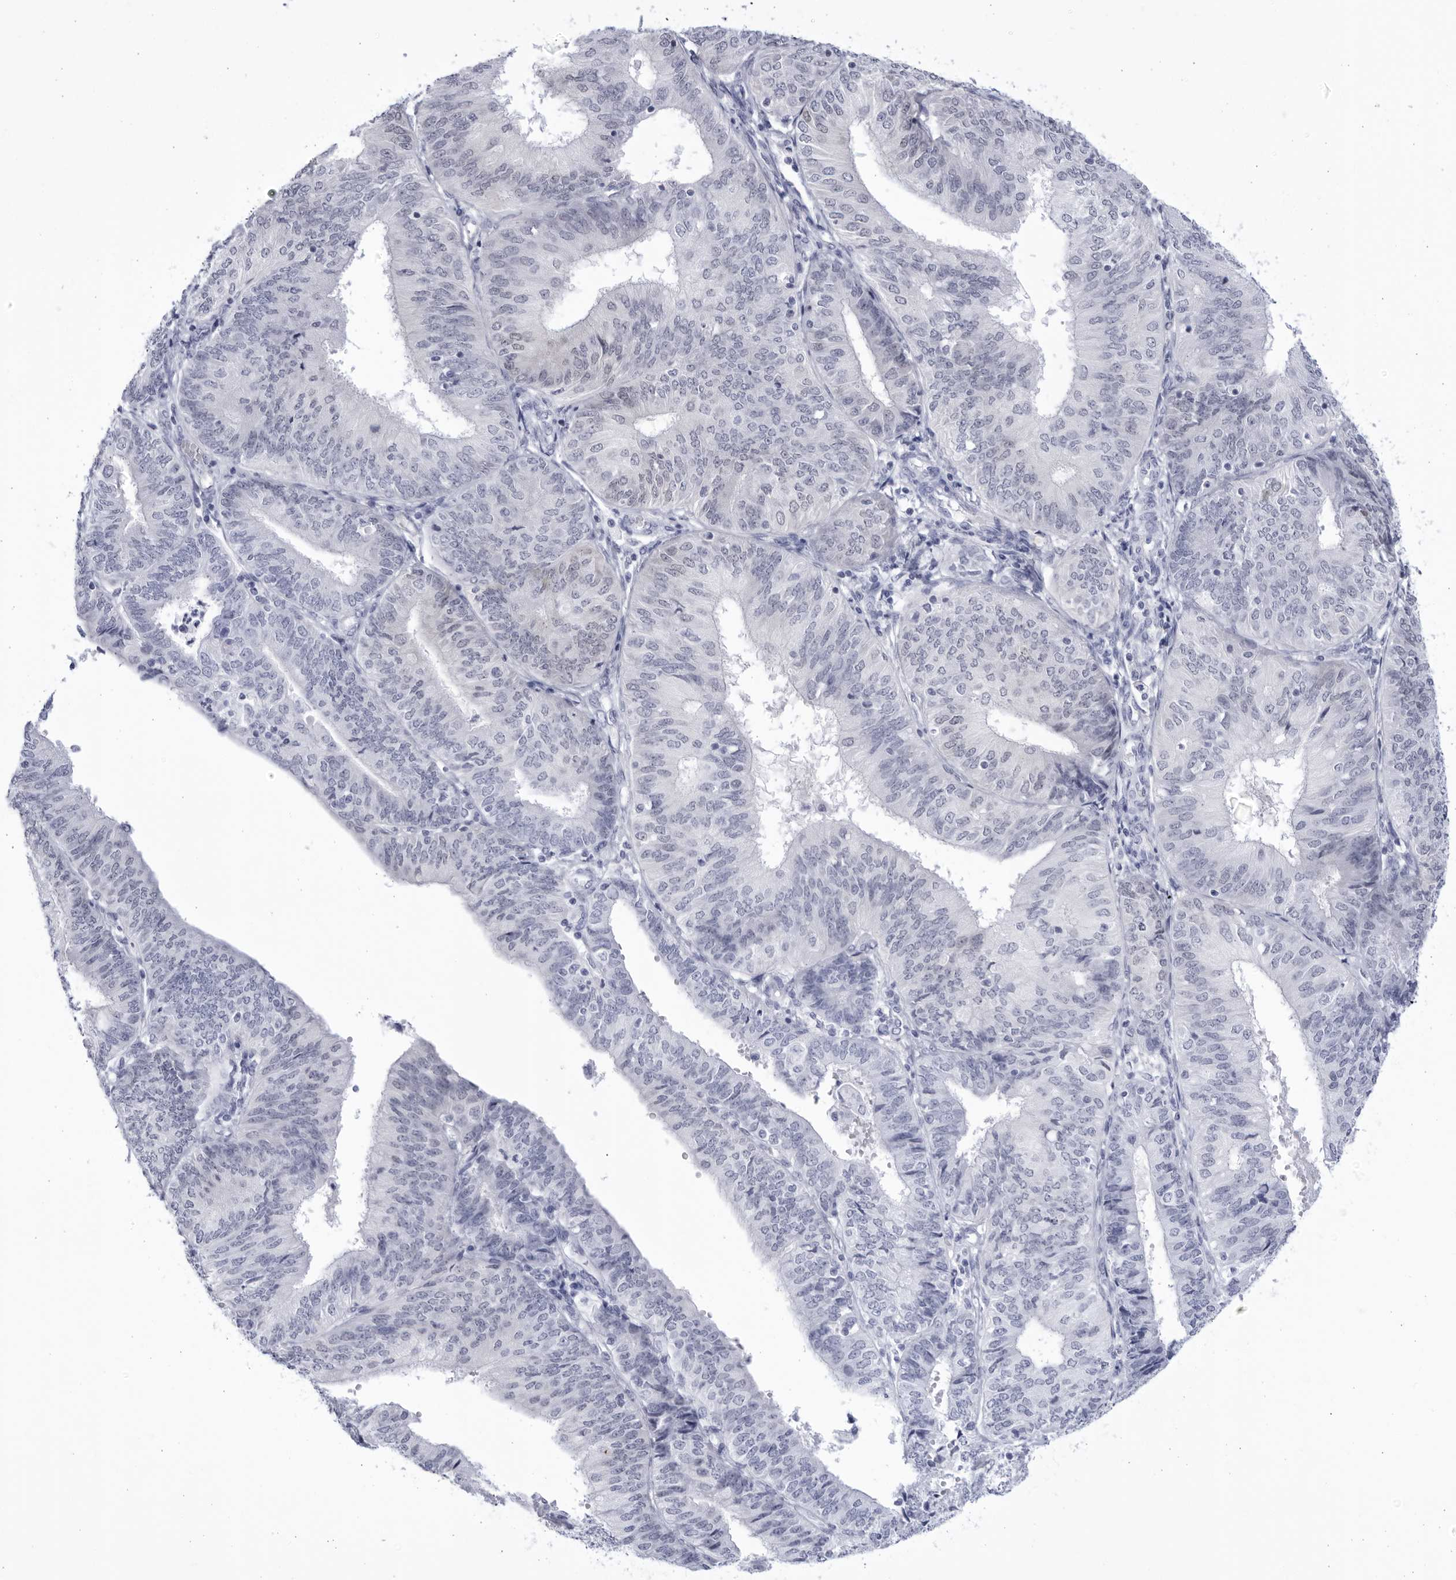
{"staining": {"intensity": "negative", "quantity": "none", "location": "none"}, "tissue": "endometrial cancer", "cell_type": "Tumor cells", "image_type": "cancer", "snomed": [{"axis": "morphology", "description": "Adenocarcinoma, NOS"}, {"axis": "topography", "description": "Endometrium"}], "caption": "Endometrial adenocarcinoma stained for a protein using IHC exhibits no expression tumor cells.", "gene": "CCDC181", "patient": {"sex": "female", "age": 58}}